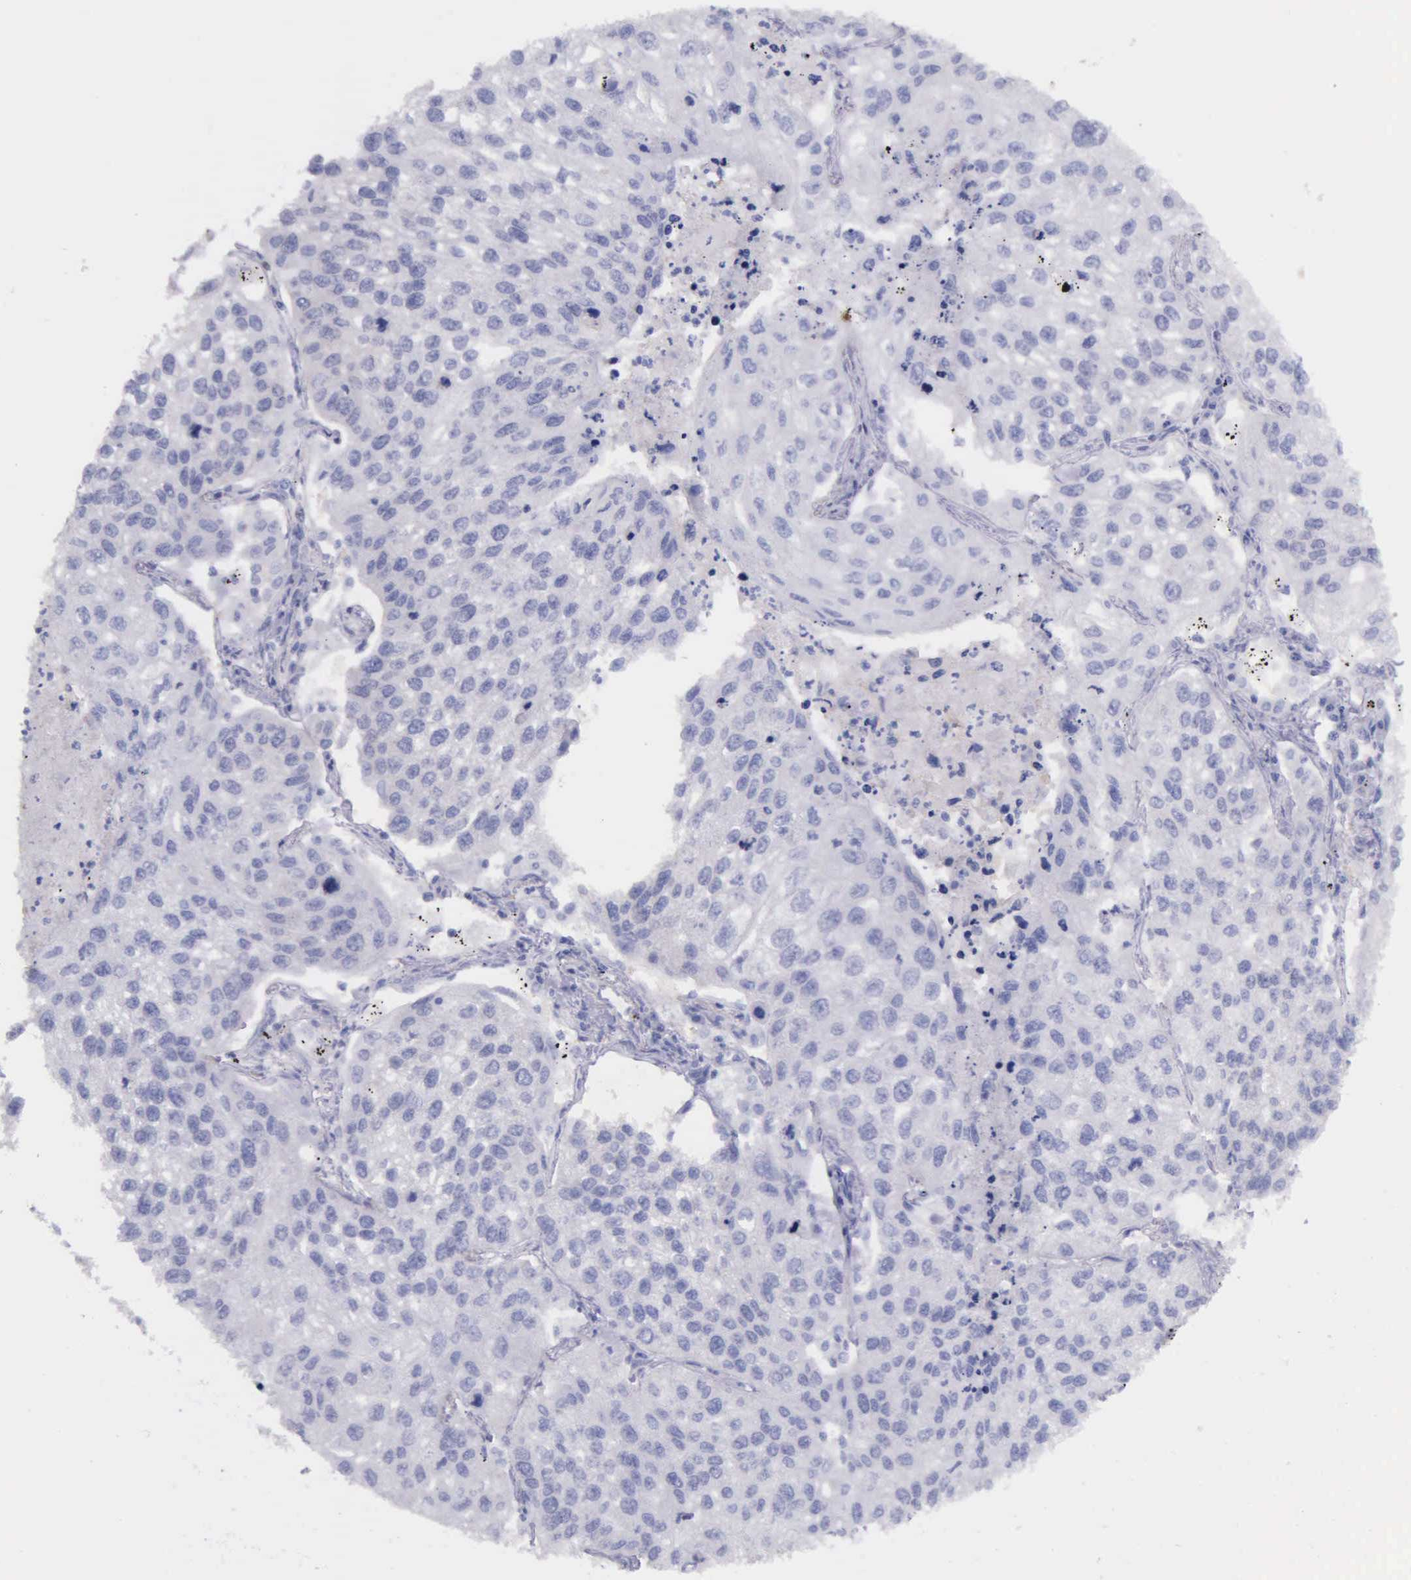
{"staining": {"intensity": "negative", "quantity": "none", "location": "none"}, "tissue": "lung cancer", "cell_type": "Tumor cells", "image_type": "cancer", "snomed": [{"axis": "morphology", "description": "Squamous cell carcinoma, NOS"}, {"axis": "topography", "description": "Lung"}], "caption": "This is an immunohistochemistry histopathology image of lung cancer. There is no expression in tumor cells.", "gene": "GSTT2", "patient": {"sex": "male", "age": 75}}